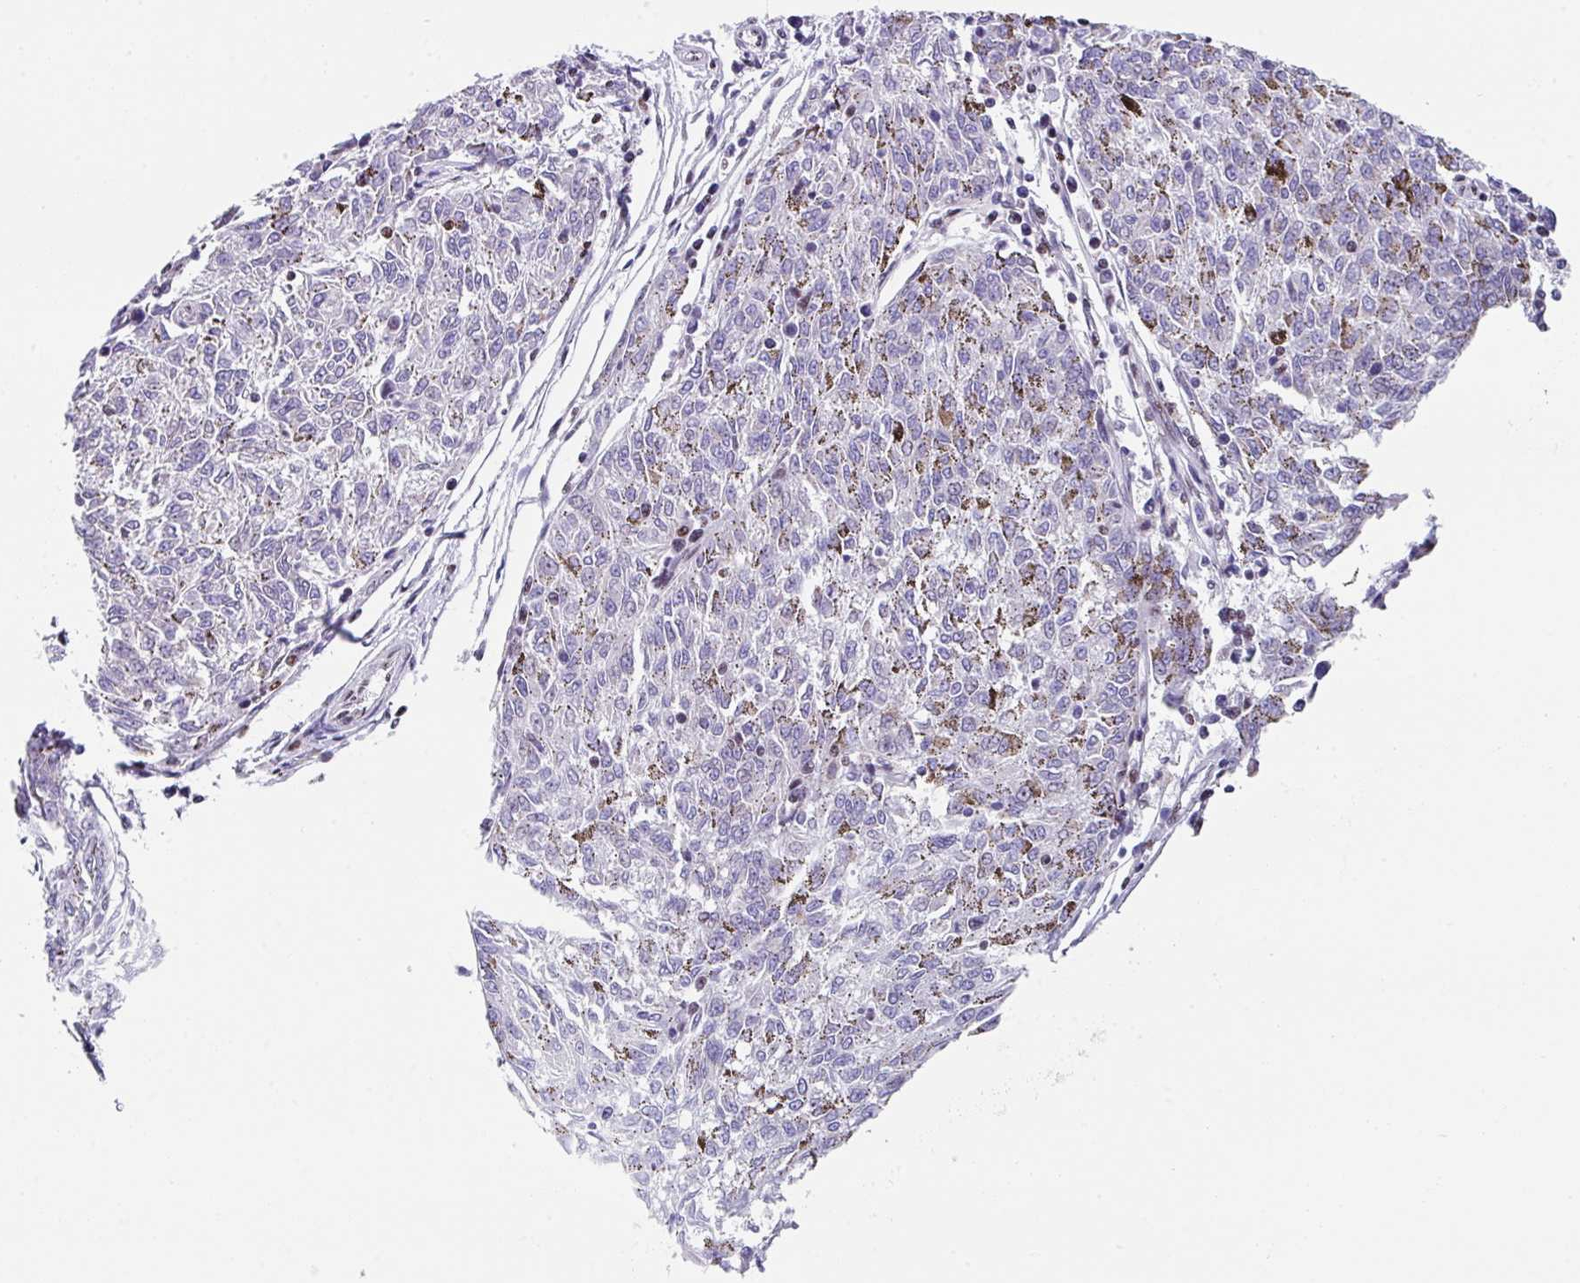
{"staining": {"intensity": "negative", "quantity": "none", "location": "none"}, "tissue": "melanoma", "cell_type": "Tumor cells", "image_type": "cancer", "snomed": [{"axis": "morphology", "description": "Malignant melanoma, NOS"}, {"axis": "topography", "description": "Skin"}], "caption": "Image shows no significant protein positivity in tumor cells of melanoma.", "gene": "TCF3", "patient": {"sex": "female", "age": 72}}